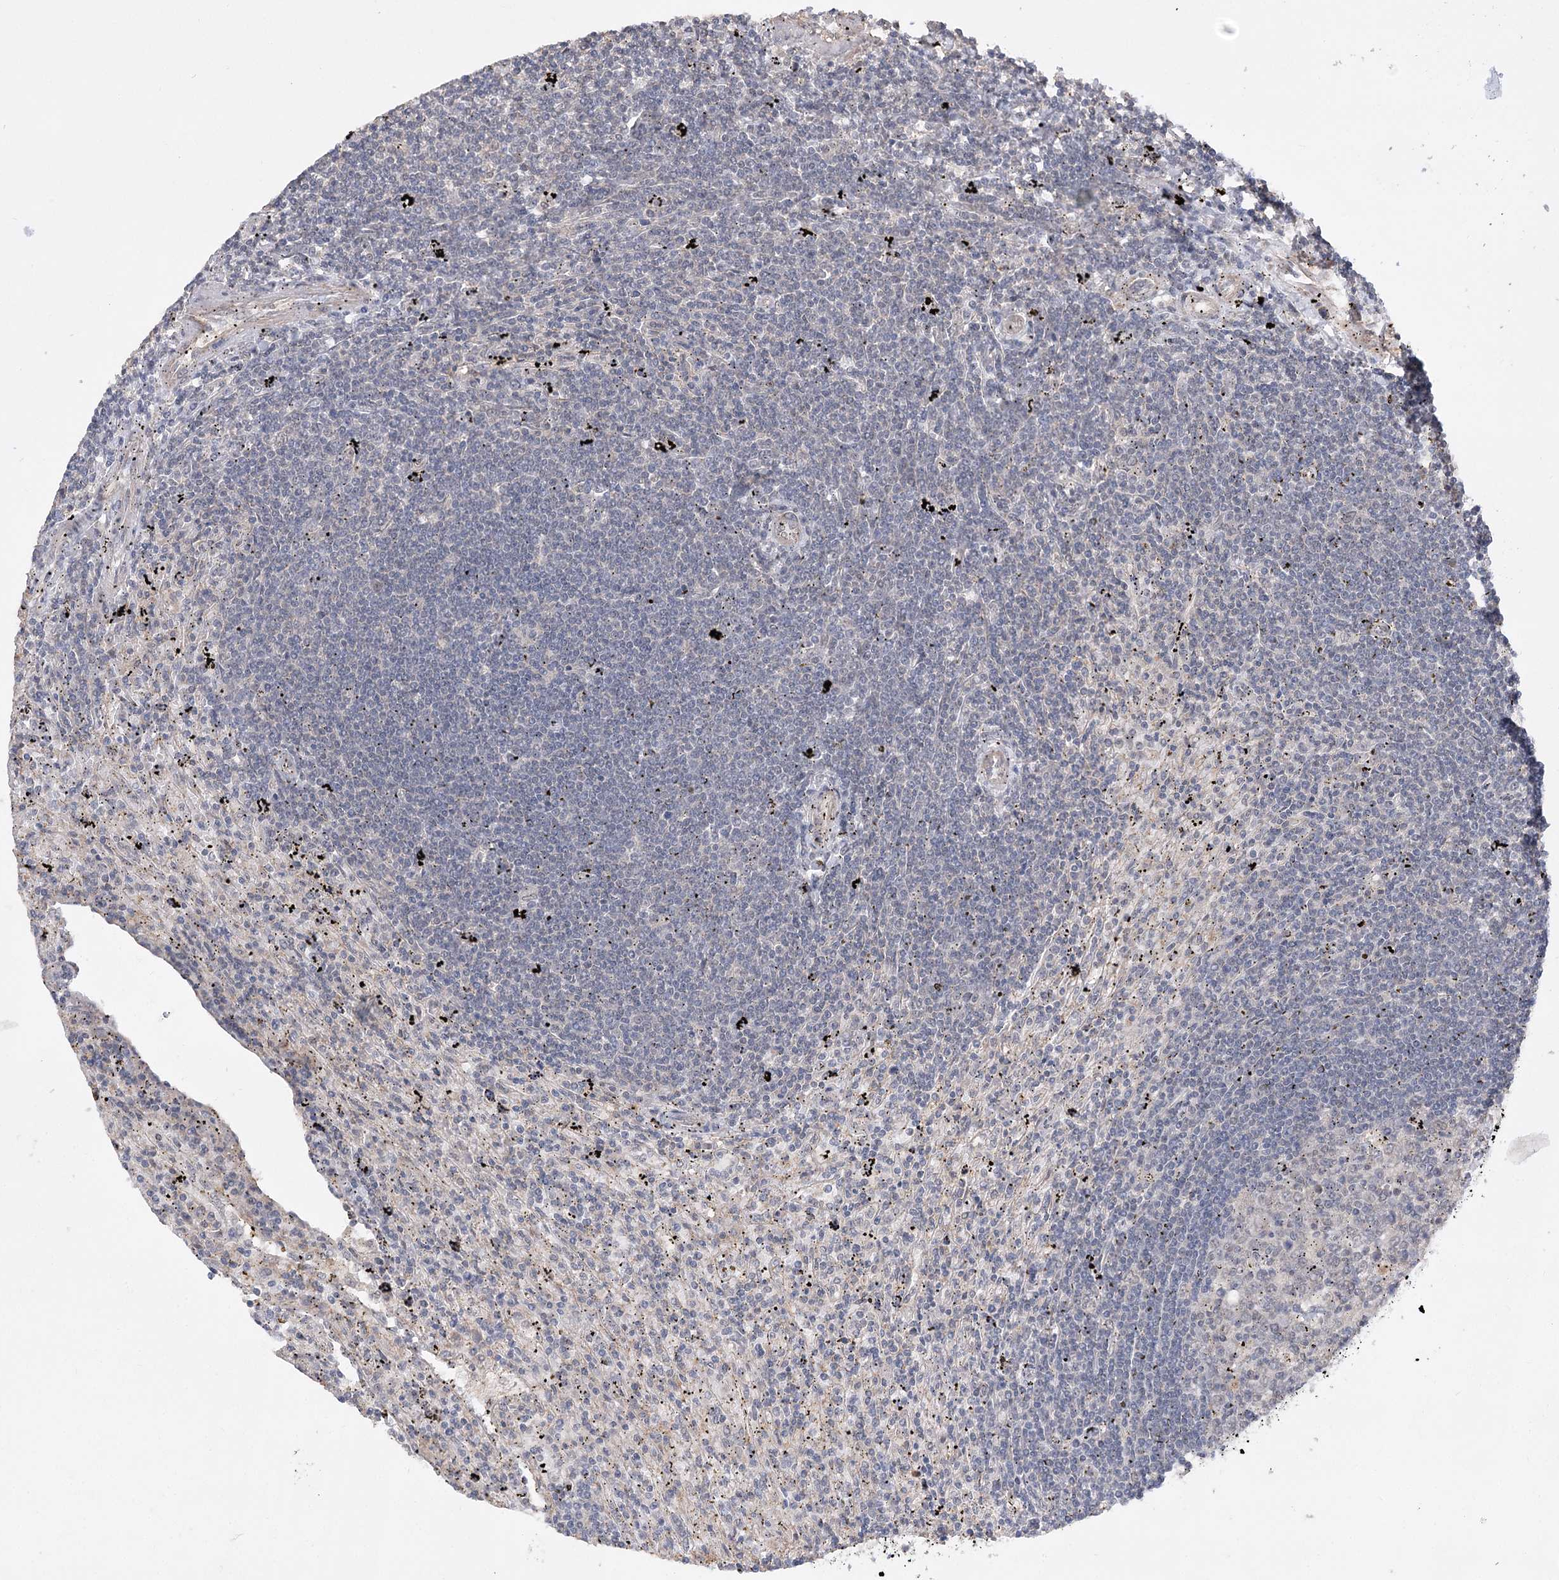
{"staining": {"intensity": "negative", "quantity": "none", "location": "none"}, "tissue": "lymphoma", "cell_type": "Tumor cells", "image_type": "cancer", "snomed": [{"axis": "morphology", "description": "Malignant lymphoma, non-Hodgkin's type, Low grade"}, {"axis": "topography", "description": "Spleen"}], "caption": "An IHC photomicrograph of lymphoma is shown. There is no staining in tumor cells of lymphoma.", "gene": "TENM2", "patient": {"sex": "male", "age": 76}}